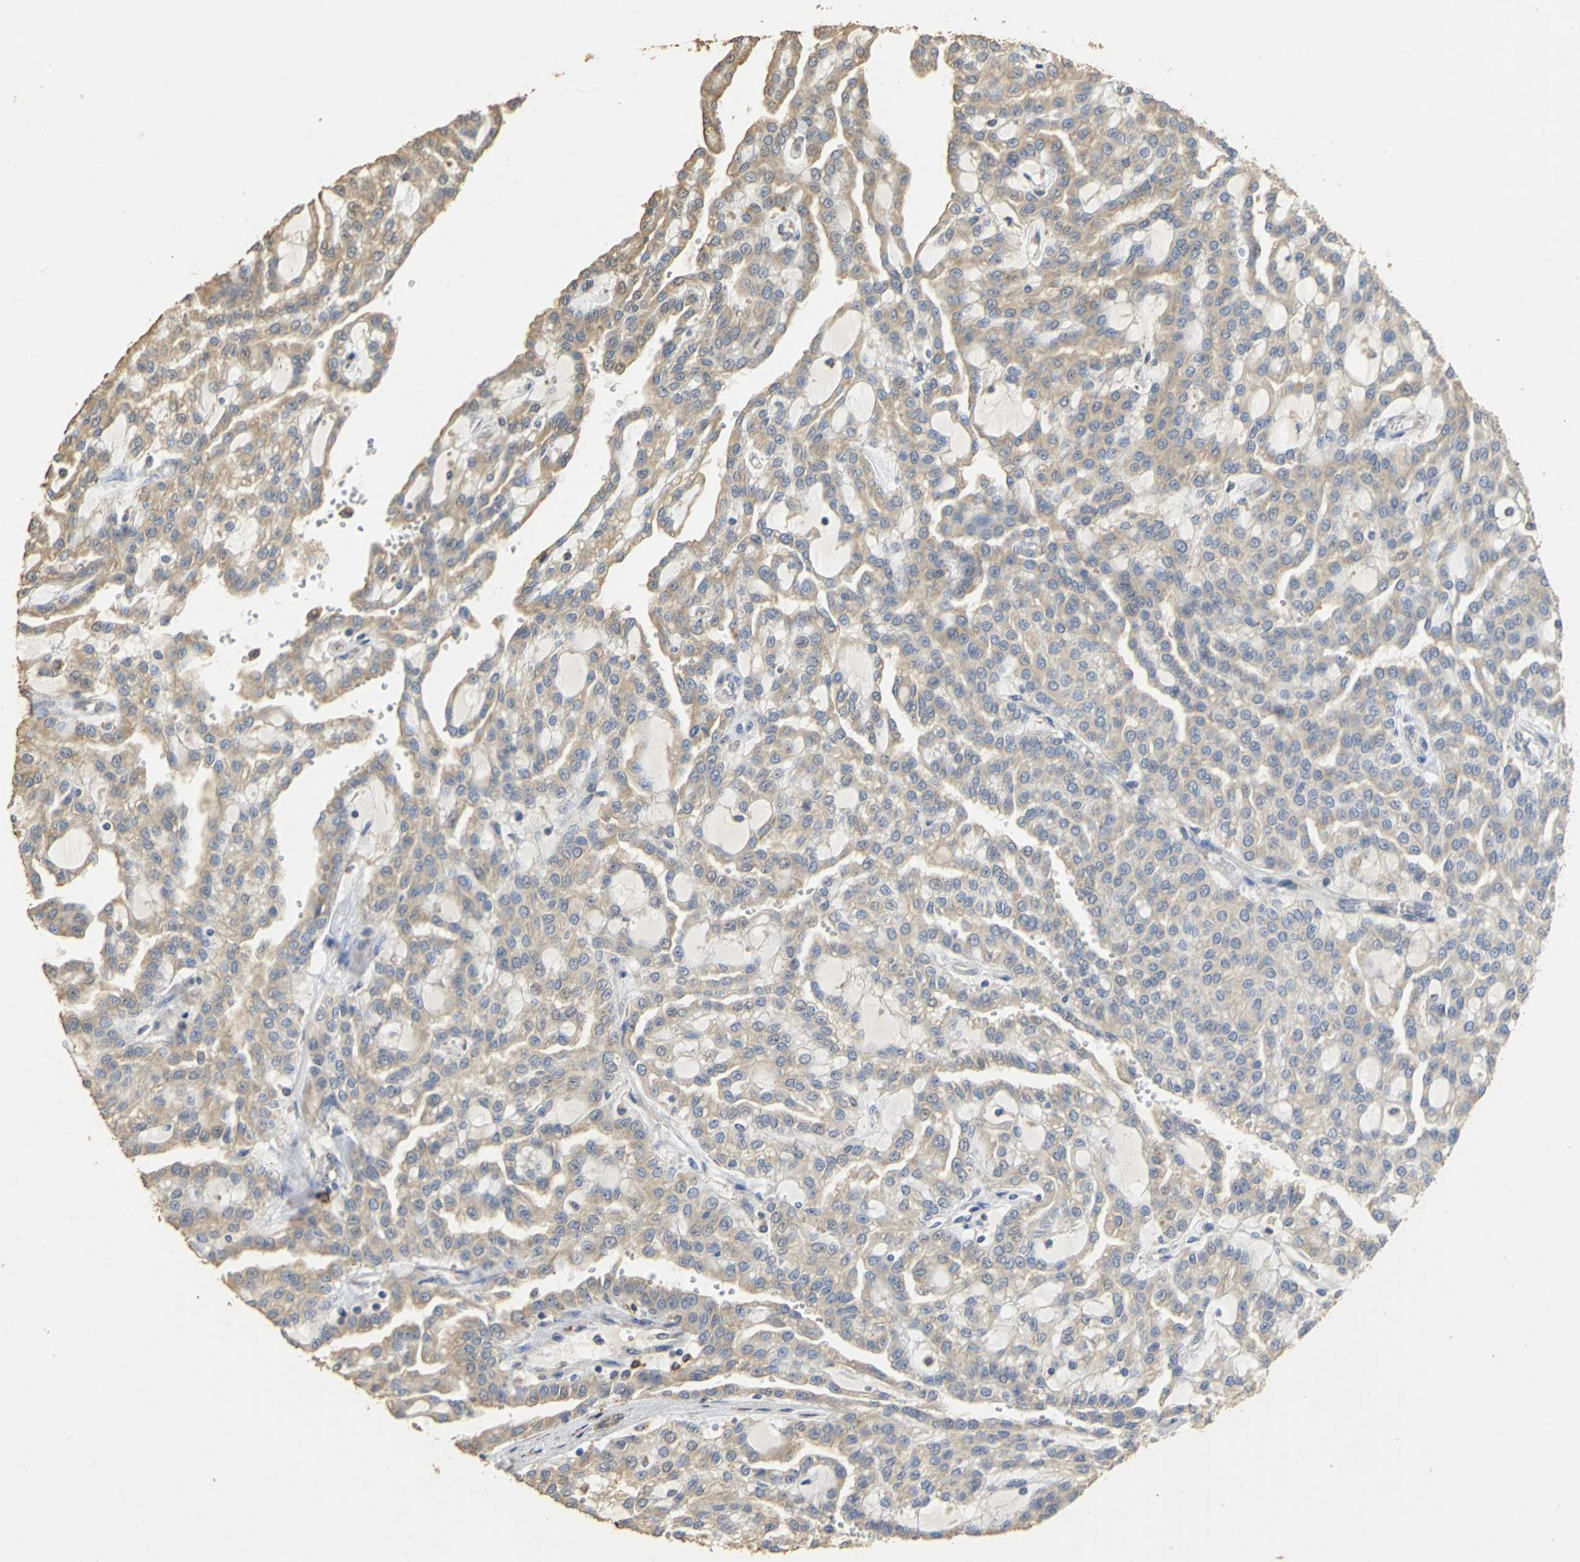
{"staining": {"intensity": "weak", "quantity": ">75%", "location": "cytoplasmic/membranous"}, "tissue": "renal cancer", "cell_type": "Tumor cells", "image_type": "cancer", "snomed": [{"axis": "morphology", "description": "Adenocarcinoma, NOS"}, {"axis": "topography", "description": "Kidney"}], "caption": "Immunohistochemical staining of human renal cancer exhibits low levels of weak cytoplasmic/membranous protein staining in about >75% of tumor cells.", "gene": "ACSL4", "patient": {"sex": "male", "age": 63}}